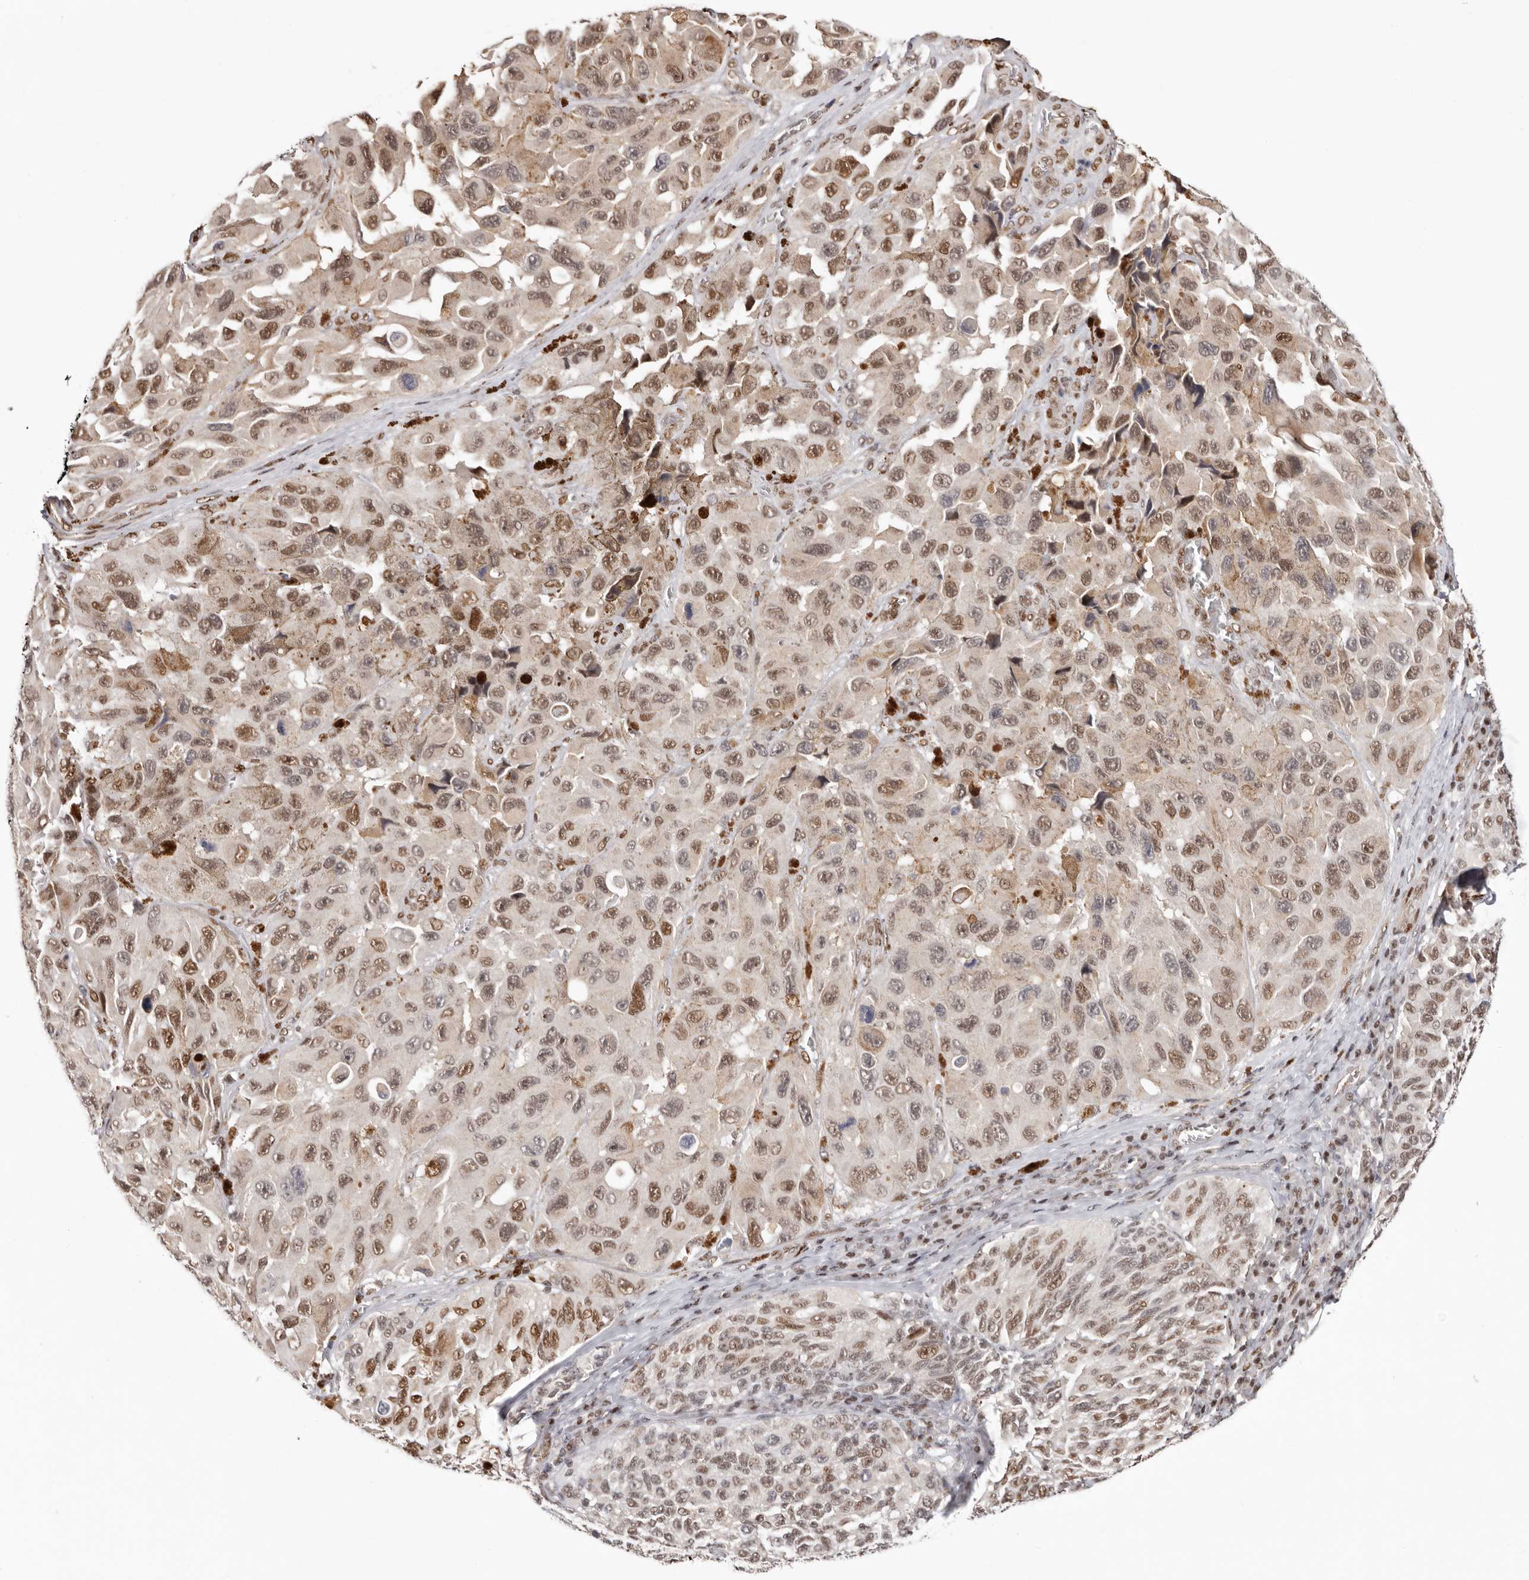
{"staining": {"intensity": "moderate", "quantity": ">75%", "location": "nuclear"}, "tissue": "melanoma", "cell_type": "Tumor cells", "image_type": "cancer", "snomed": [{"axis": "morphology", "description": "Malignant melanoma, NOS"}, {"axis": "topography", "description": "Skin"}], "caption": "Malignant melanoma tissue reveals moderate nuclear positivity in approximately >75% of tumor cells, visualized by immunohistochemistry.", "gene": "SMAD7", "patient": {"sex": "female", "age": 73}}